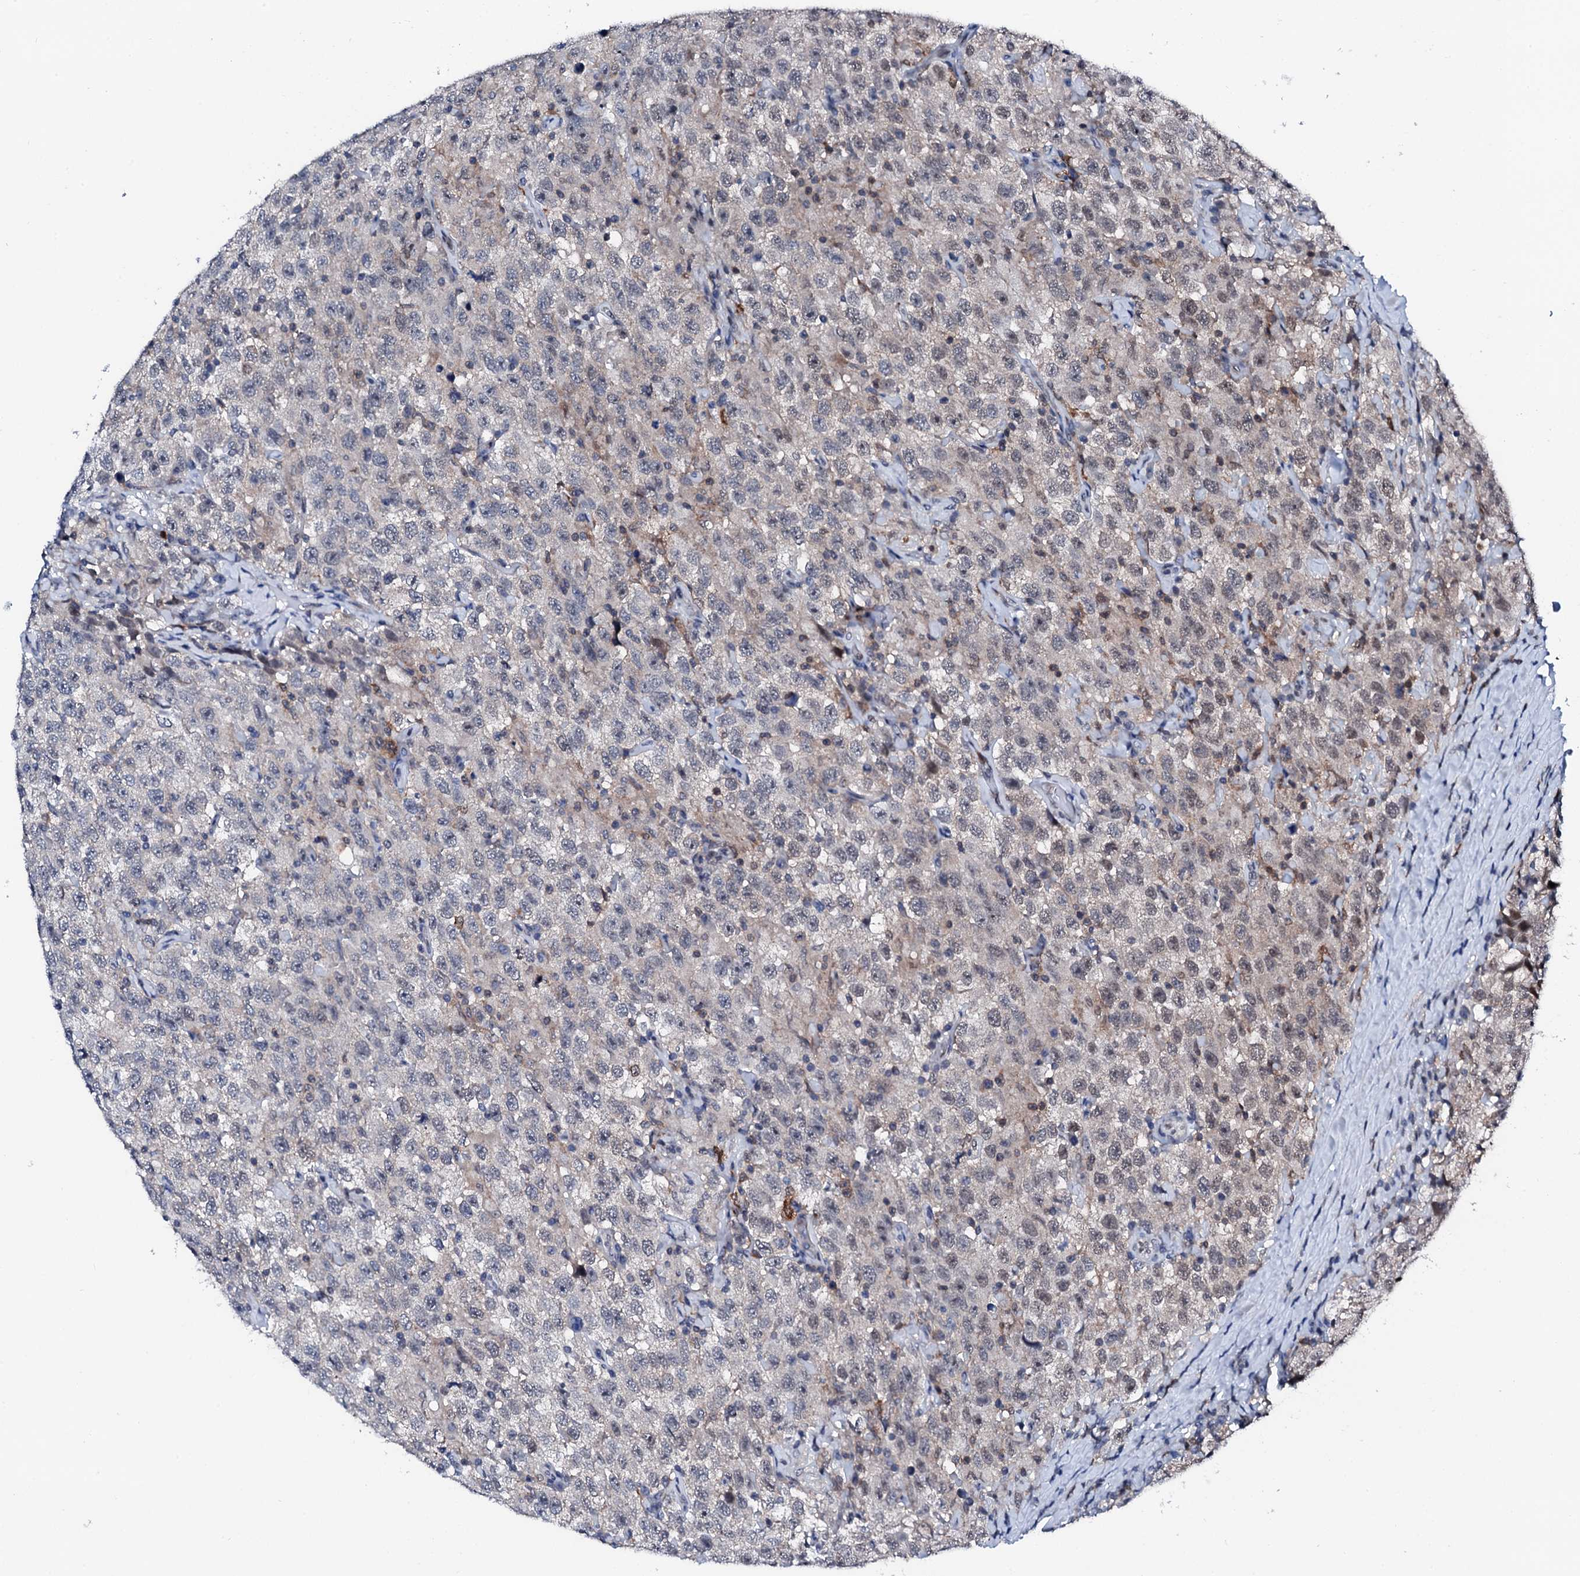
{"staining": {"intensity": "moderate", "quantity": "<25%", "location": "cytoplasmic/membranous,nuclear"}, "tissue": "testis cancer", "cell_type": "Tumor cells", "image_type": "cancer", "snomed": [{"axis": "morphology", "description": "Seminoma, NOS"}, {"axis": "topography", "description": "Testis"}], "caption": "Moderate cytoplasmic/membranous and nuclear protein positivity is appreciated in about <25% of tumor cells in testis cancer.", "gene": "TRAFD1", "patient": {"sex": "male", "age": 41}}